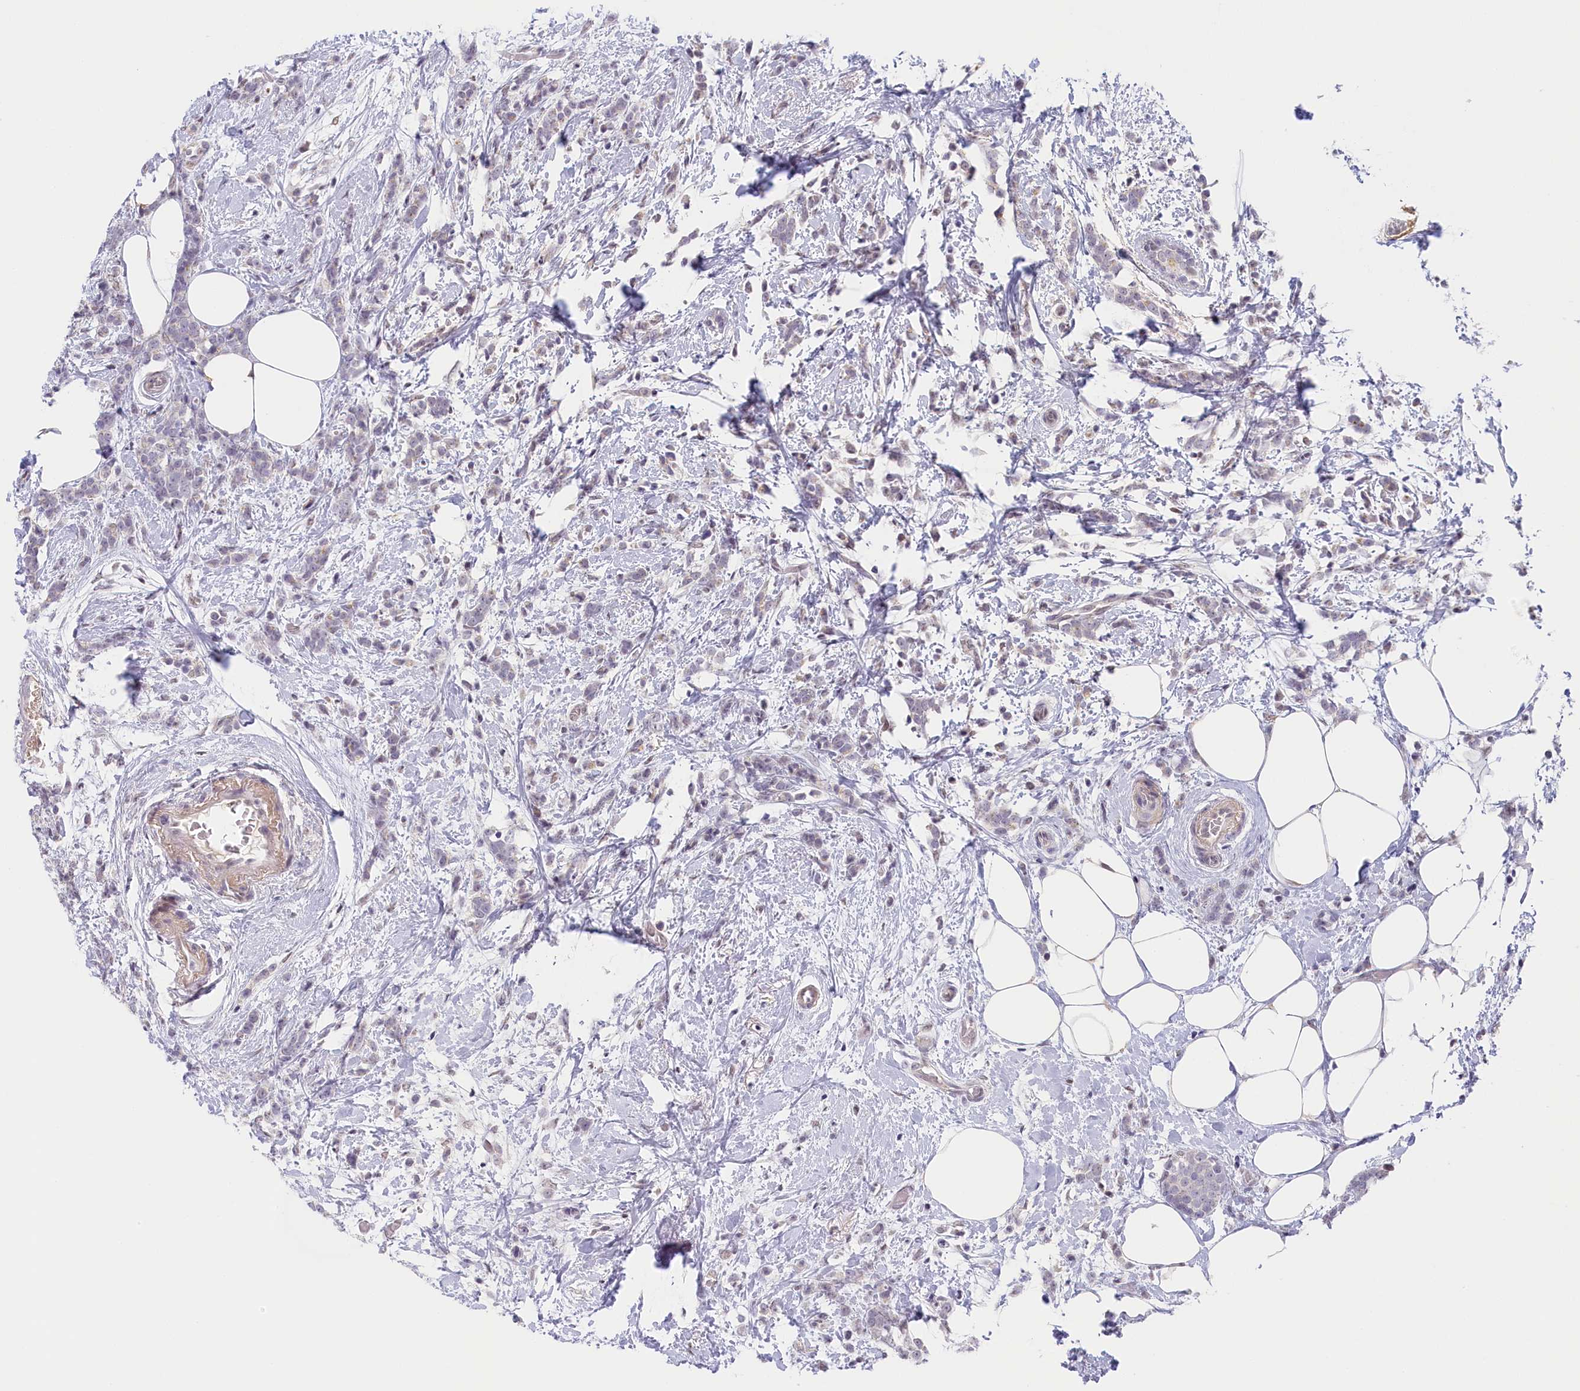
{"staining": {"intensity": "negative", "quantity": "none", "location": "none"}, "tissue": "breast cancer", "cell_type": "Tumor cells", "image_type": "cancer", "snomed": [{"axis": "morphology", "description": "Lobular carcinoma"}, {"axis": "topography", "description": "Breast"}], "caption": "A high-resolution image shows immunohistochemistry (IHC) staining of lobular carcinoma (breast), which demonstrates no significant positivity in tumor cells. (DAB immunohistochemistry with hematoxylin counter stain).", "gene": "SEC31B", "patient": {"sex": "female", "age": 58}}